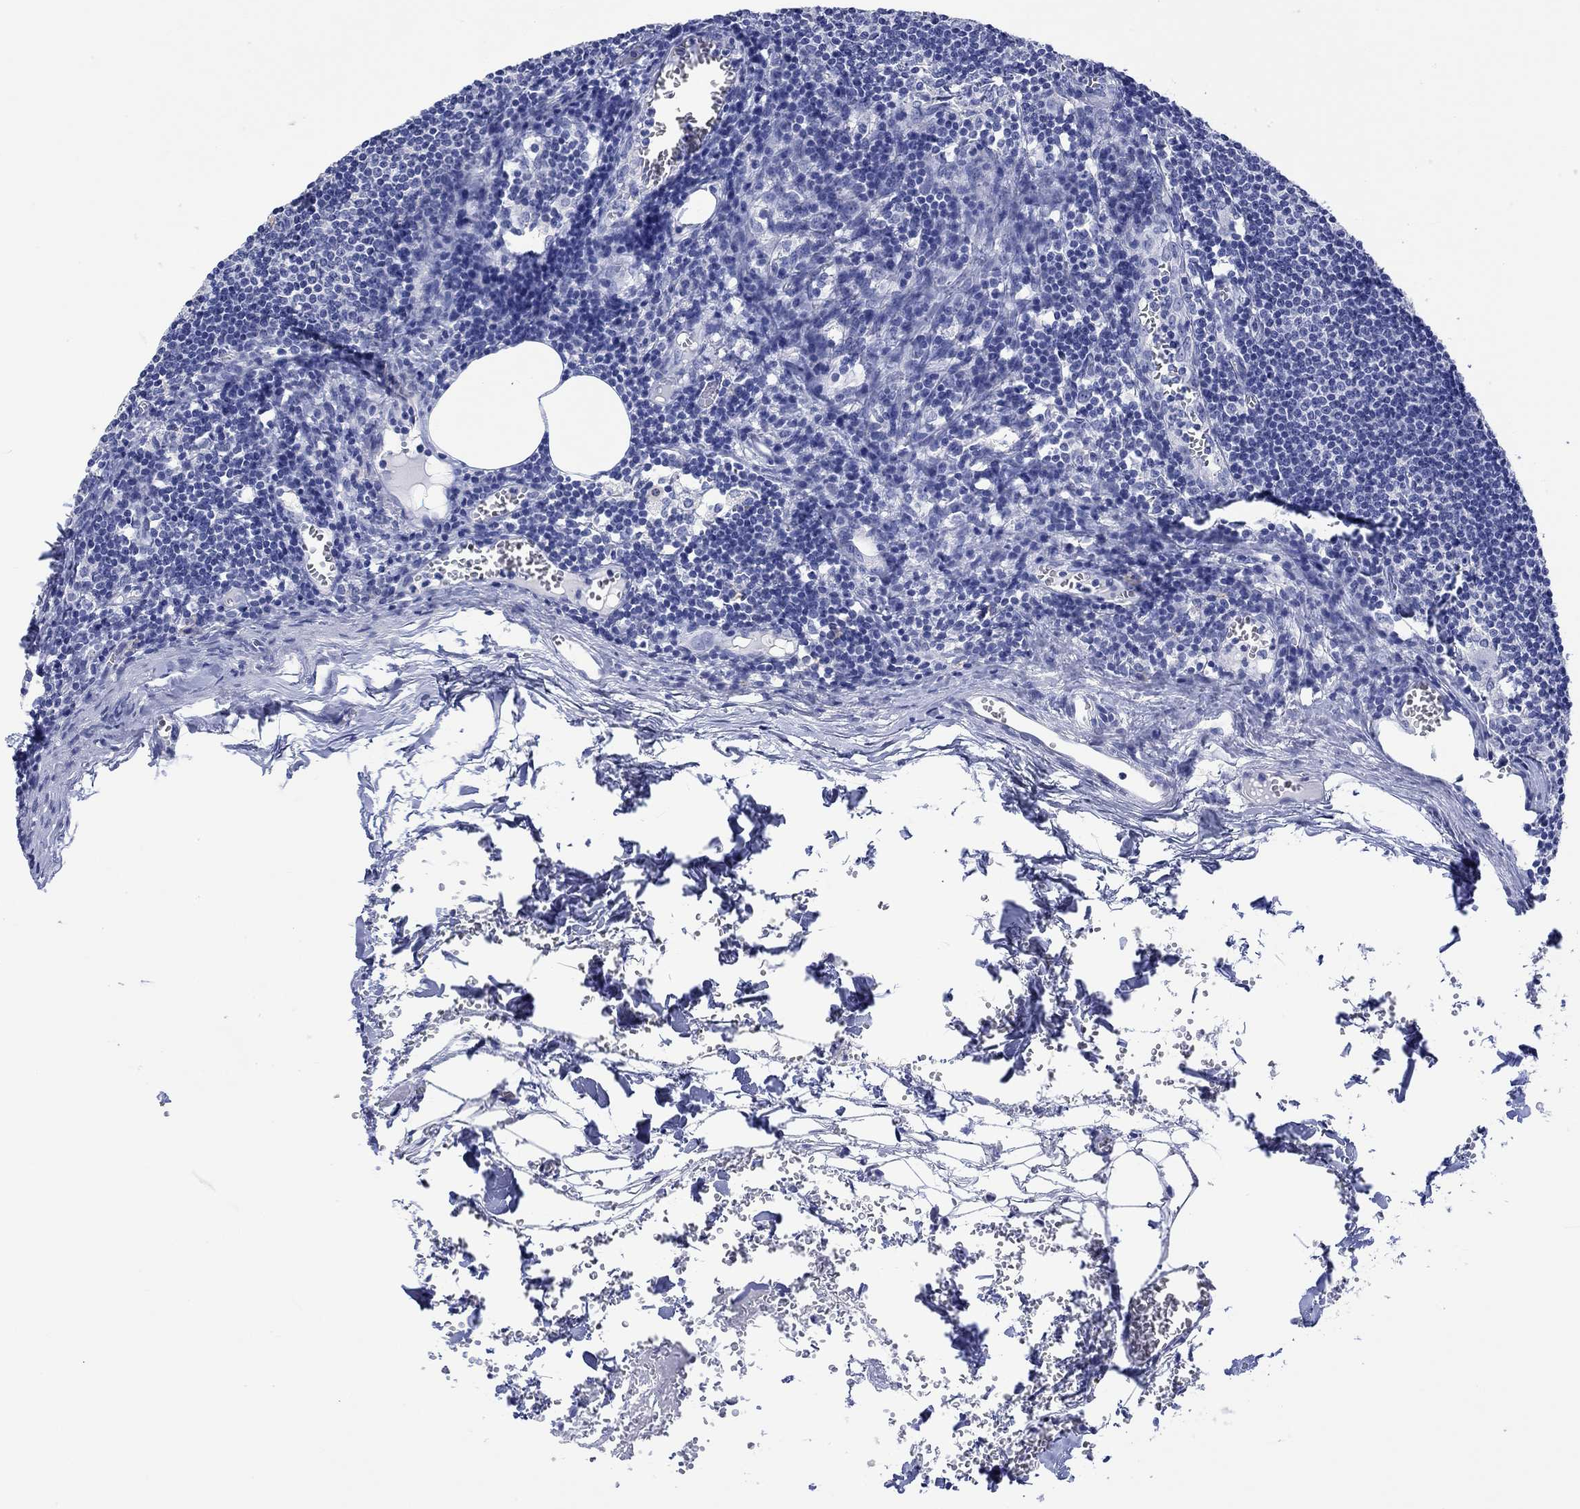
{"staining": {"intensity": "negative", "quantity": "none", "location": "none"}, "tissue": "lymph node", "cell_type": "Germinal center cells", "image_type": "normal", "snomed": [{"axis": "morphology", "description": "Normal tissue, NOS"}, {"axis": "topography", "description": "Lymph node"}], "caption": "Immunohistochemistry (IHC) of normal human lymph node shows no positivity in germinal center cells.", "gene": "MSI1", "patient": {"sex": "male", "age": 59}}